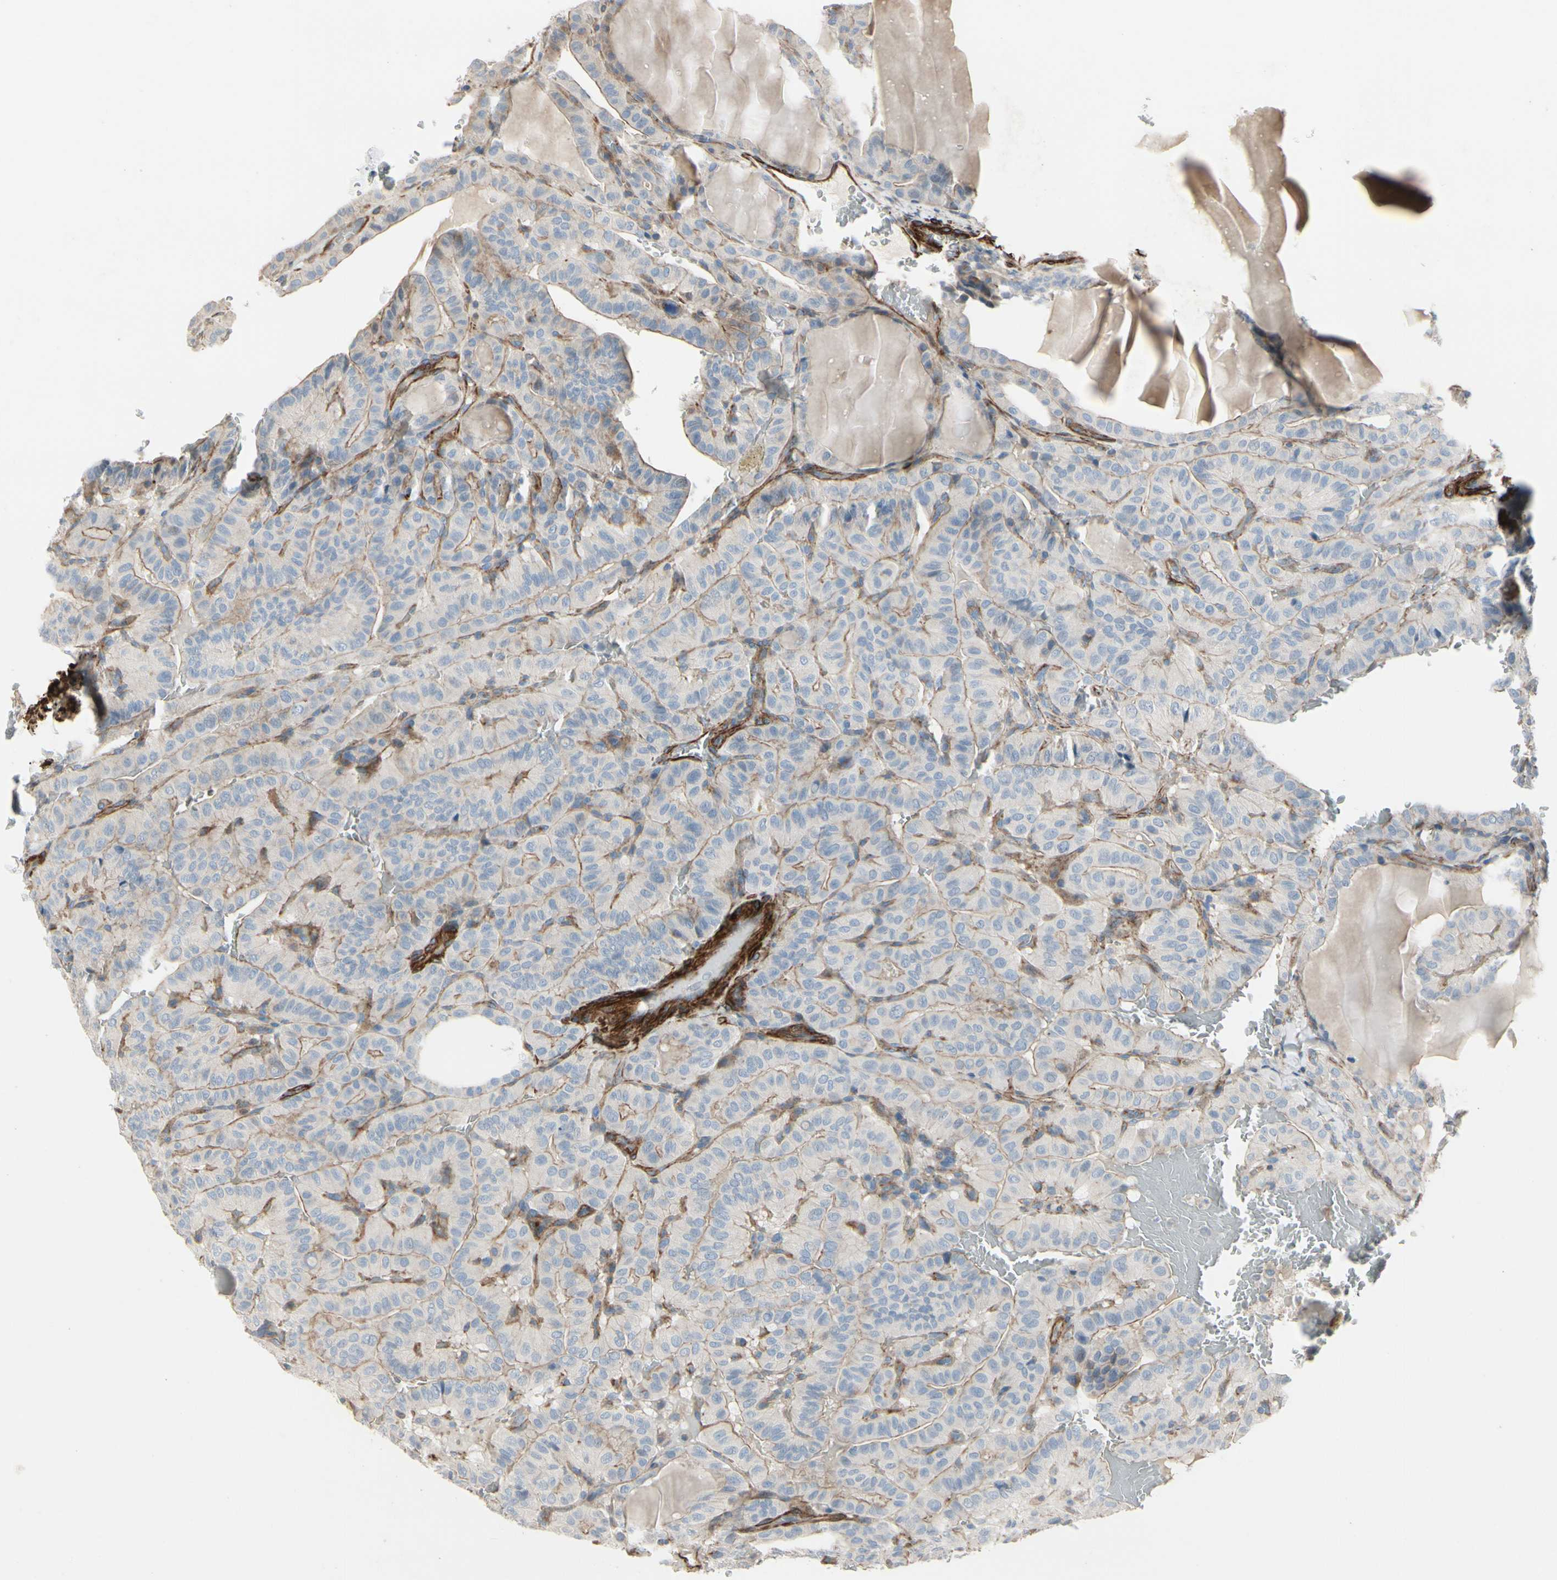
{"staining": {"intensity": "negative", "quantity": "none", "location": "none"}, "tissue": "thyroid cancer", "cell_type": "Tumor cells", "image_type": "cancer", "snomed": [{"axis": "morphology", "description": "Papillary adenocarcinoma, NOS"}, {"axis": "topography", "description": "Thyroid gland"}], "caption": "This is a photomicrograph of immunohistochemistry (IHC) staining of thyroid papillary adenocarcinoma, which shows no expression in tumor cells.", "gene": "TPM1", "patient": {"sex": "male", "age": 77}}